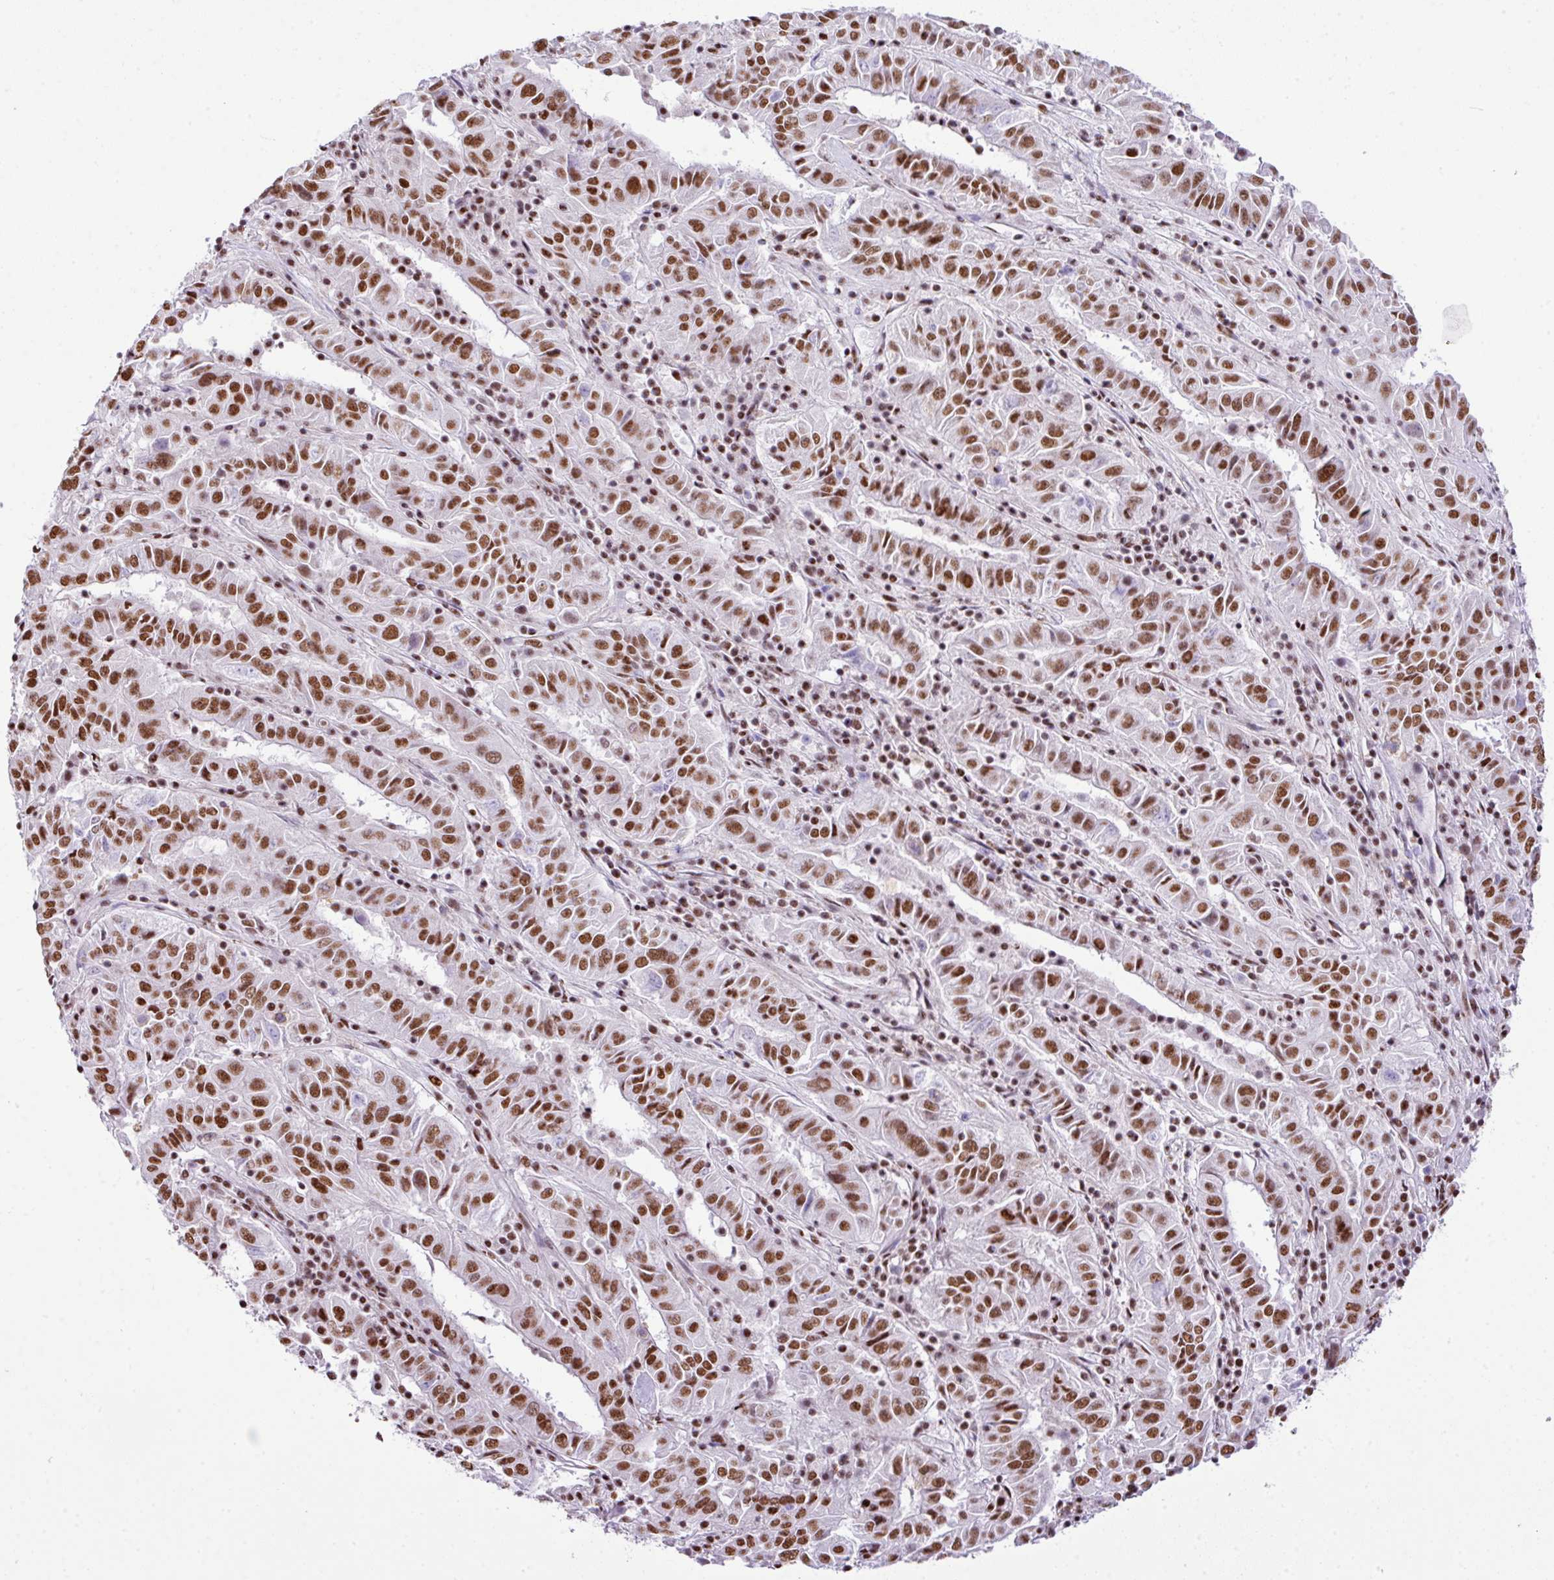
{"staining": {"intensity": "moderate", "quantity": ">75%", "location": "nuclear"}, "tissue": "pancreatic cancer", "cell_type": "Tumor cells", "image_type": "cancer", "snomed": [{"axis": "morphology", "description": "Adenocarcinoma, NOS"}, {"axis": "topography", "description": "Pancreas"}], "caption": "Immunohistochemistry micrograph of human pancreatic cancer stained for a protein (brown), which displays medium levels of moderate nuclear staining in approximately >75% of tumor cells.", "gene": "RARG", "patient": {"sex": "male", "age": 63}}